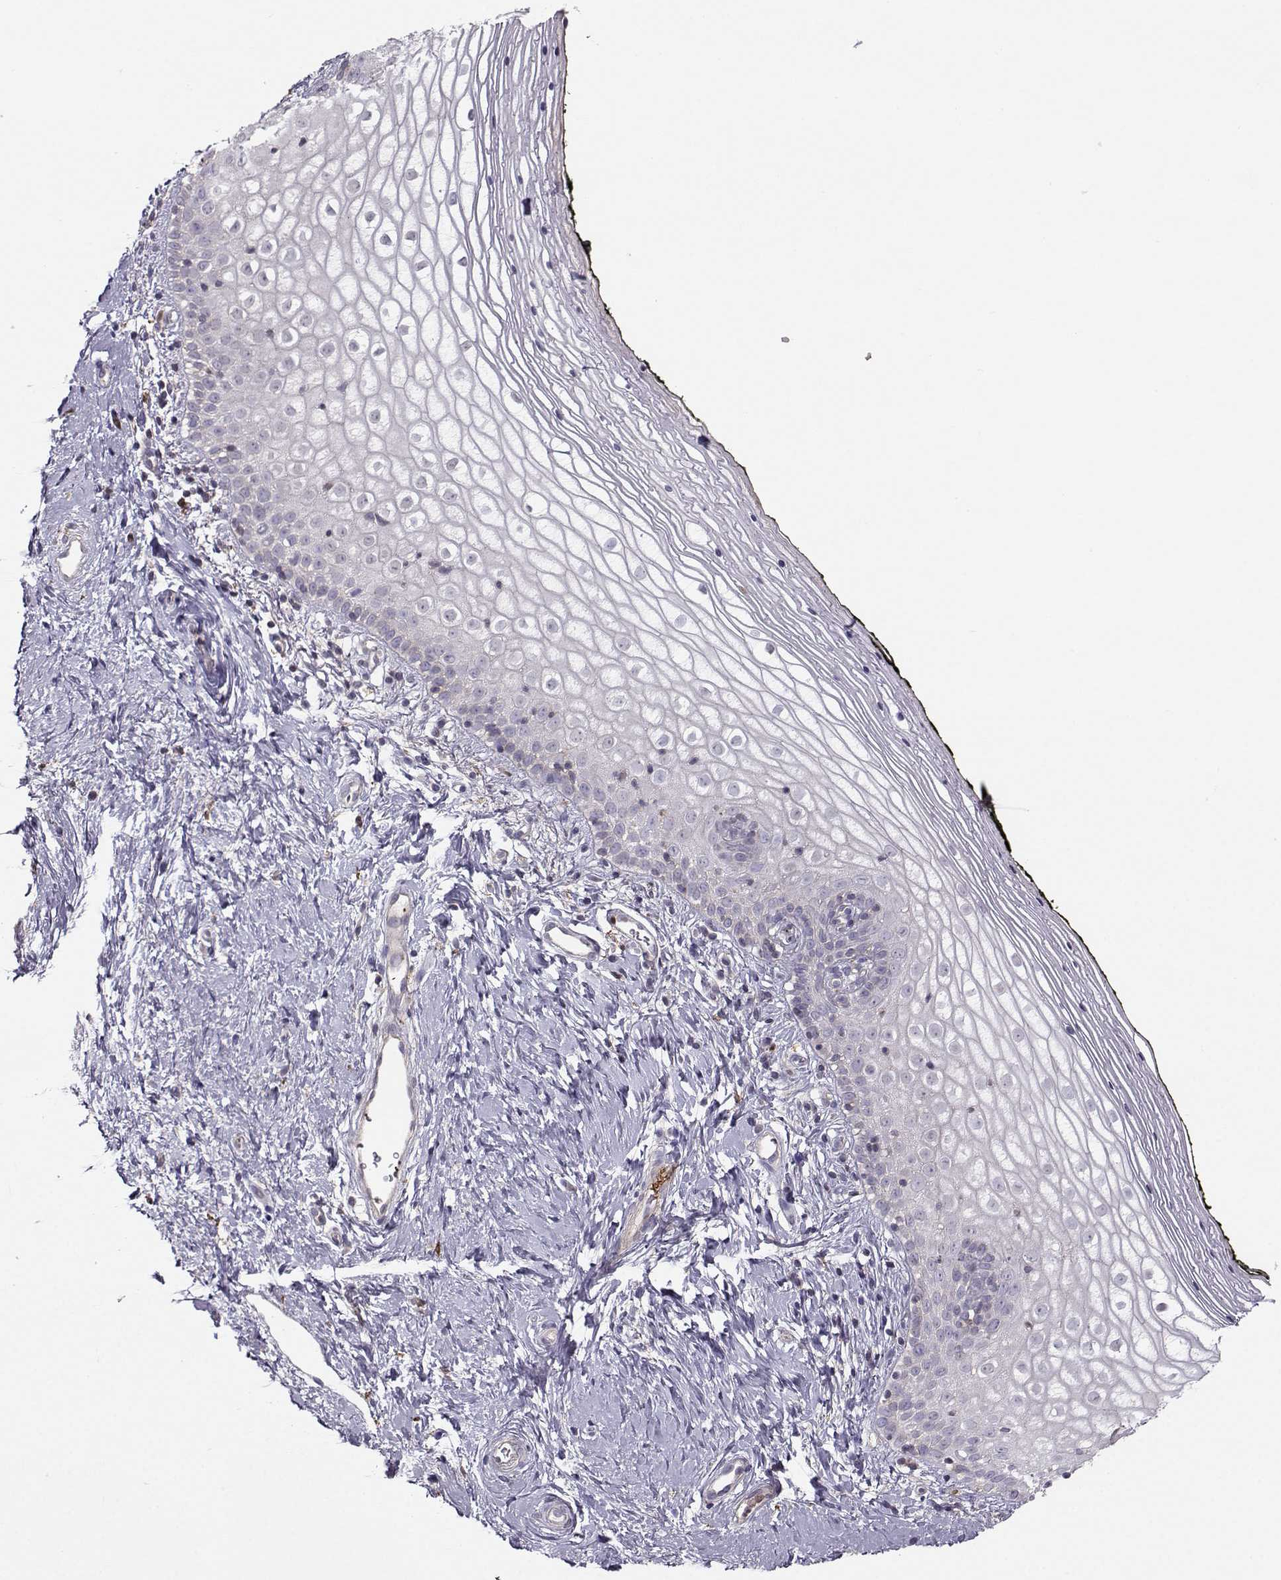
{"staining": {"intensity": "negative", "quantity": "none", "location": "none"}, "tissue": "vagina", "cell_type": "Squamous epithelial cells", "image_type": "normal", "snomed": [{"axis": "morphology", "description": "Normal tissue, NOS"}, {"axis": "topography", "description": "Vagina"}], "caption": "Vagina stained for a protein using immunohistochemistry shows no staining squamous epithelial cells.", "gene": "ASB16", "patient": {"sex": "female", "age": 47}}